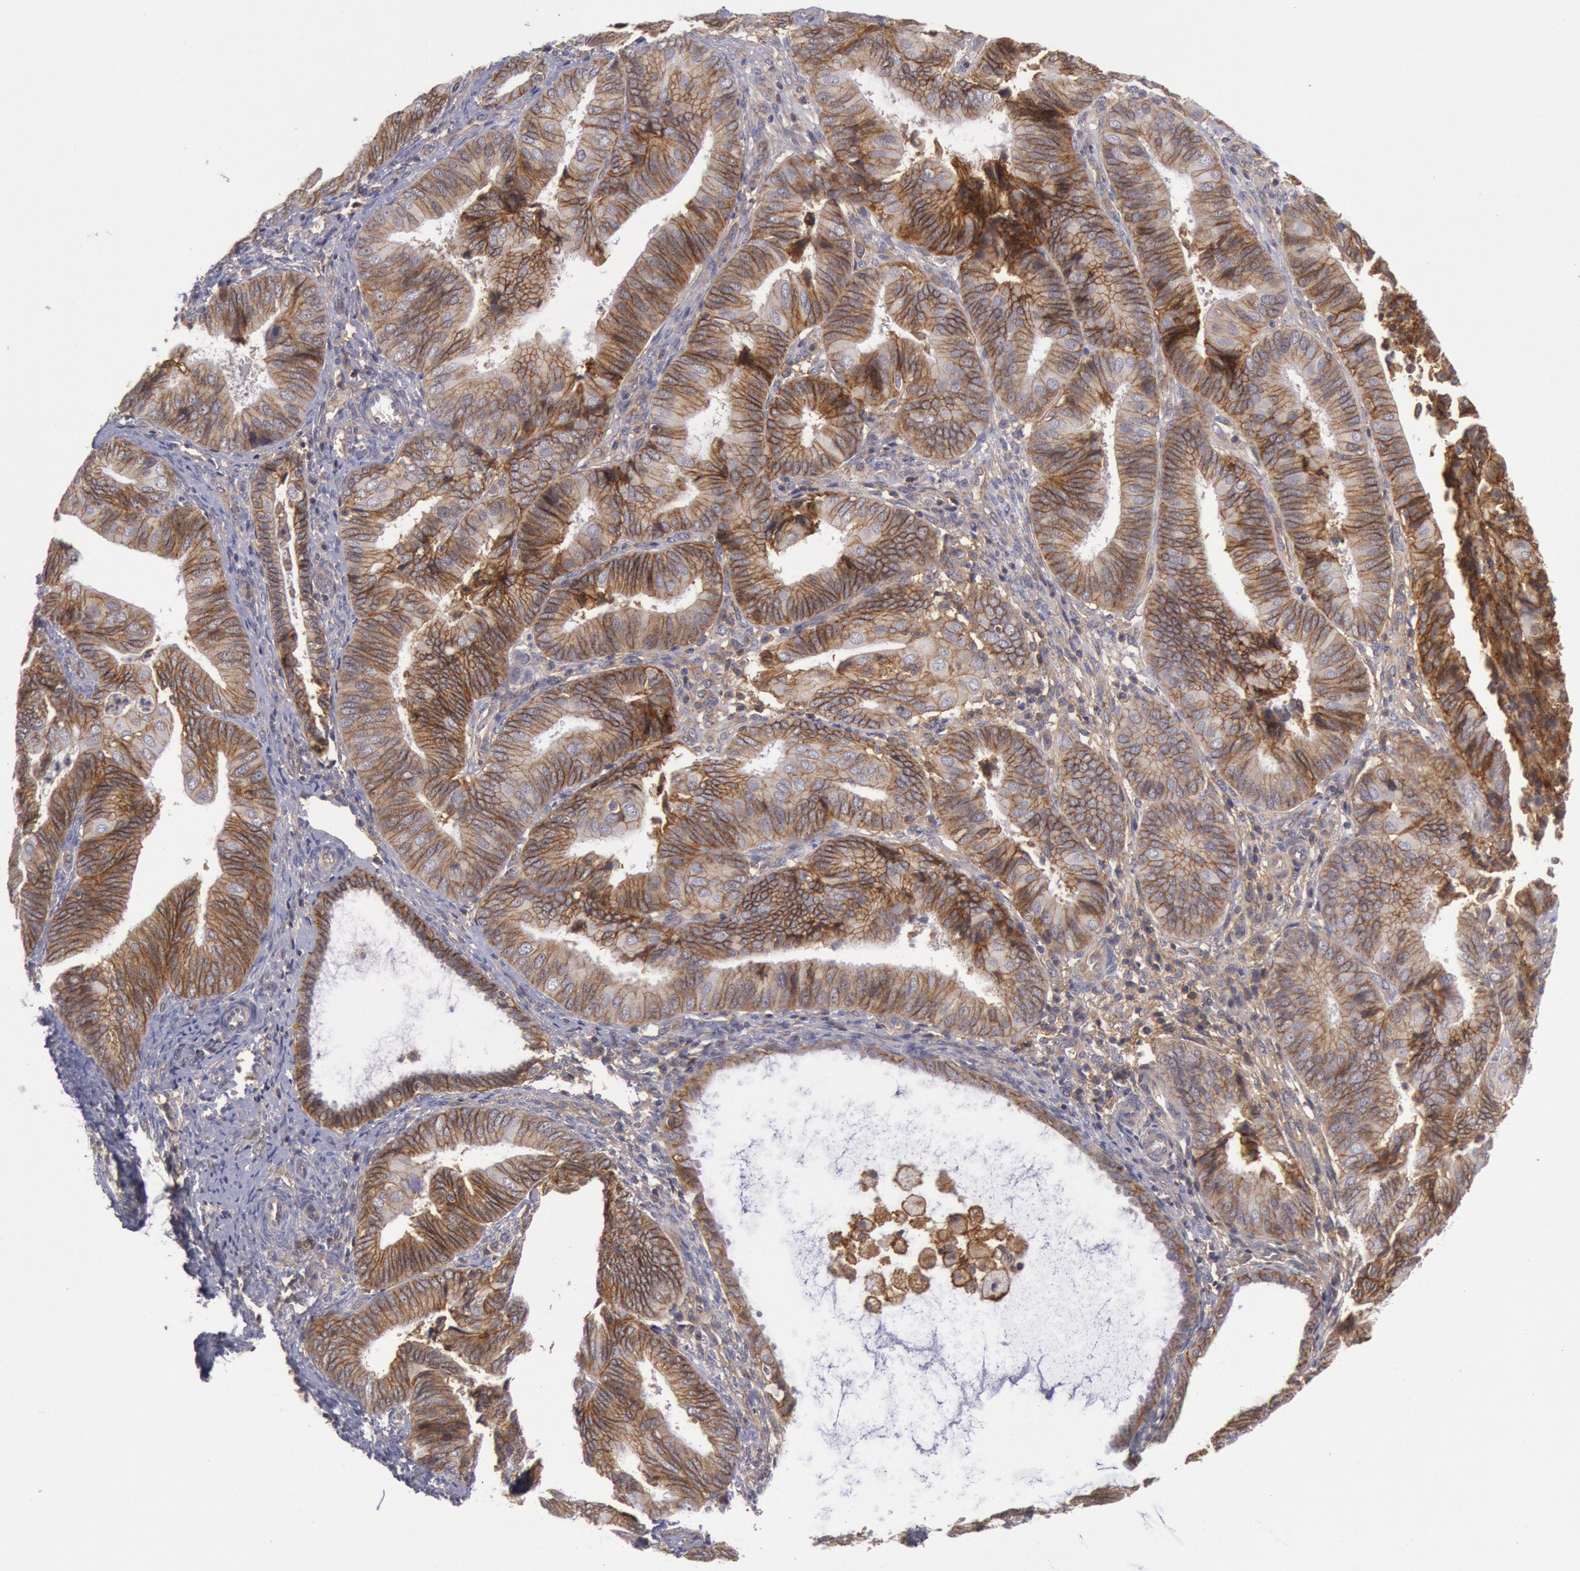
{"staining": {"intensity": "moderate", "quantity": ">75%", "location": "cytoplasmic/membranous"}, "tissue": "endometrial cancer", "cell_type": "Tumor cells", "image_type": "cancer", "snomed": [{"axis": "morphology", "description": "Adenocarcinoma, NOS"}, {"axis": "topography", "description": "Endometrium"}], "caption": "Immunohistochemical staining of human endometrial cancer (adenocarcinoma) reveals medium levels of moderate cytoplasmic/membranous positivity in about >75% of tumor cells.", "gene": "STX4", "patient": {"sex": "female", "age": 63}}